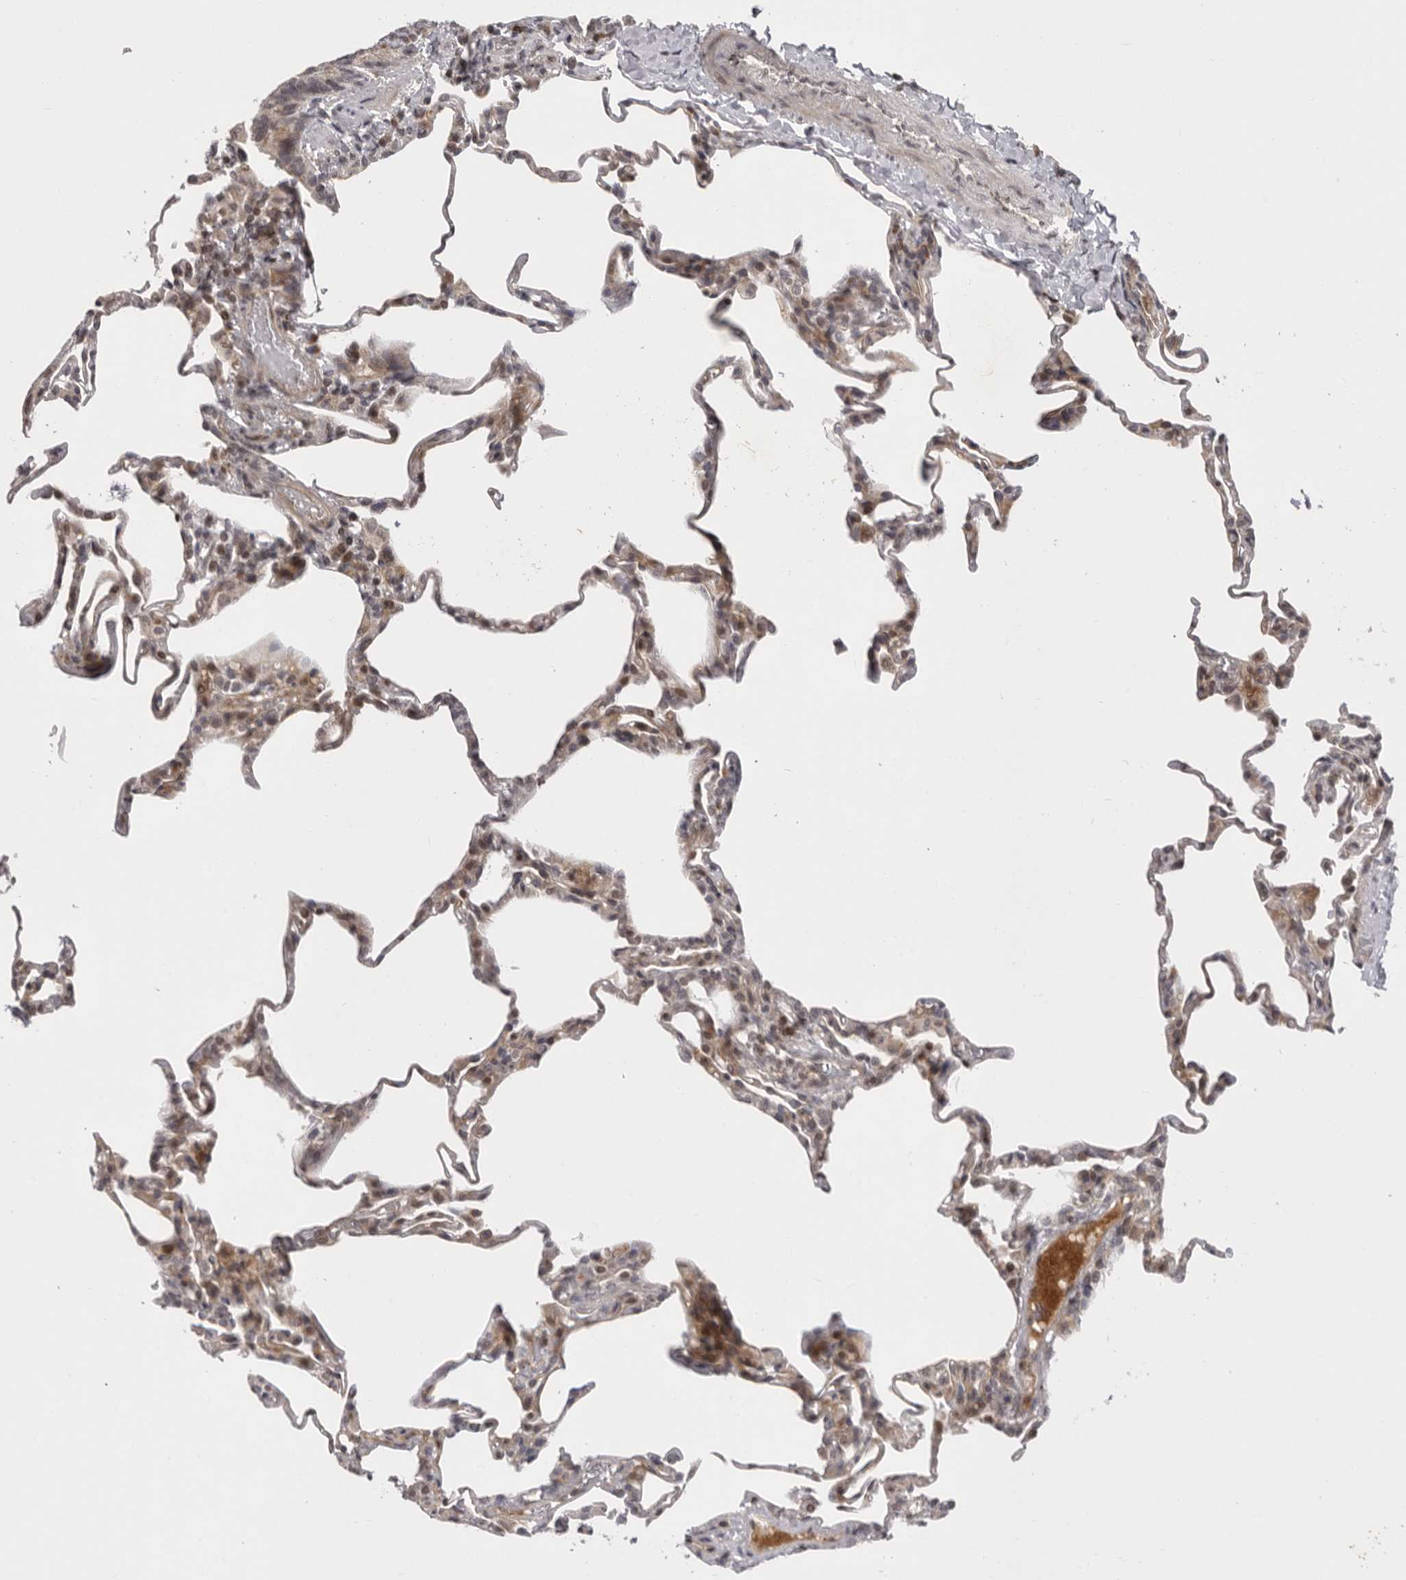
{"staining": {"intensity": "moderate", "quantity": "25%-75%", "location": "cytoplasmic/membranous,nuclear"}, "tissue": "lung", "cell_type": "Alveolar cells", "image_type": "normal", "snomed": [{"axis": "morphology", "description": "Normal tissue, NOS"}, {"axis": "topography", "description": "Lung"}], "caption": "Lung stained for a protein (brown) exhibits moderate cytoplasmic/membranous,nuclear positive positivity in approximately 25%-75% of alveolar cells.", "gene": "AZIN1", "patient": {"sex": "male", "age": 20}}